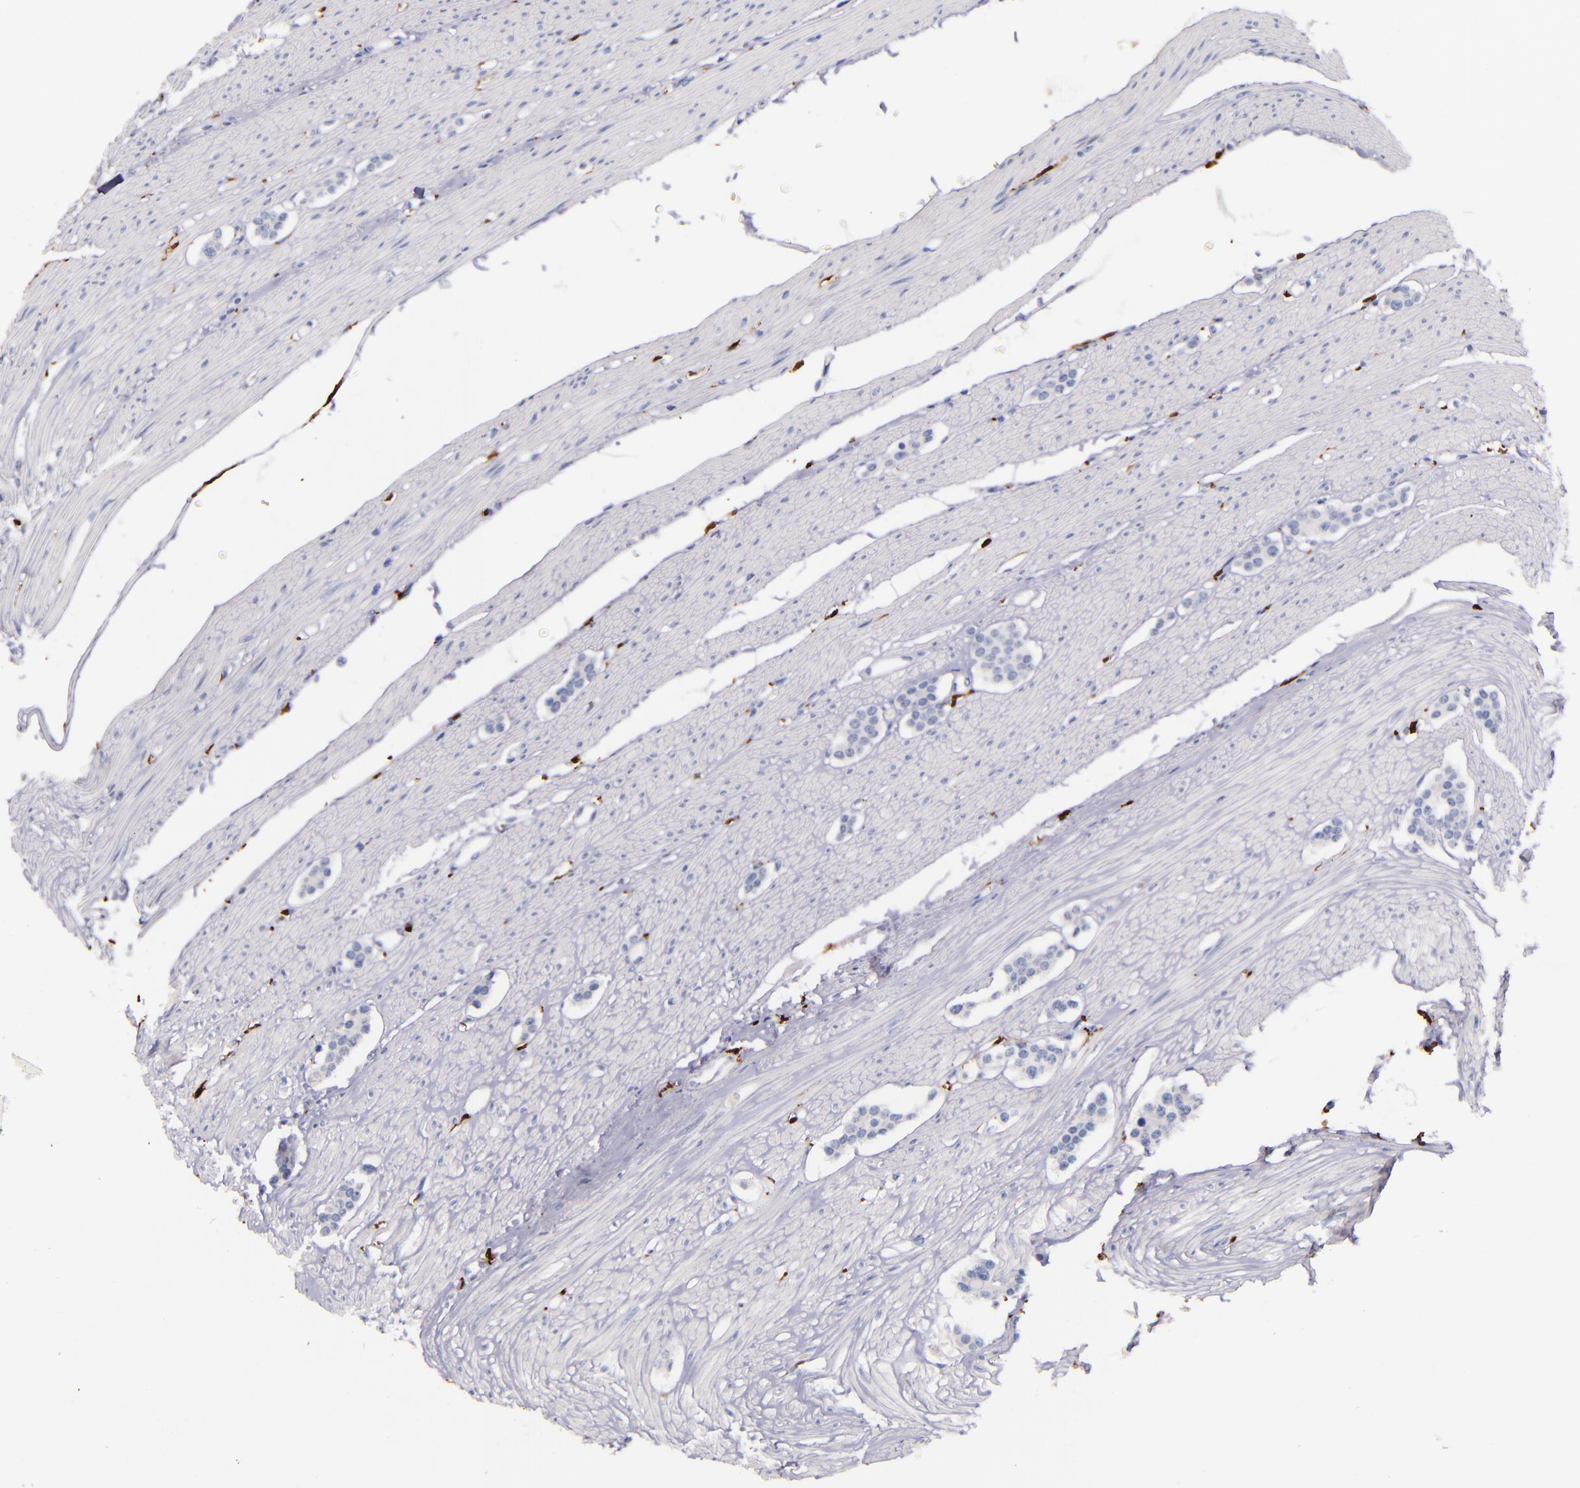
{"staining": {"intensity": "negative", "quantity": "none", "location": "none"}, "tissue": "carcinoid", "cell_type": "Tumor cells", "image_type": "cancer", "snomed": [{"axis": "morphology", "description": "Carcinoid, malignant, NOS"}, {"axis": "topography", "description": "Small intestine"}], "caption": "IHC histopathology image of neoplastic tissue: human carcinoid stained with DAB displays no significant protein expression in tumor cells.", "gene": "F13A1", "patient": {"sex": "male", "age": 60}}